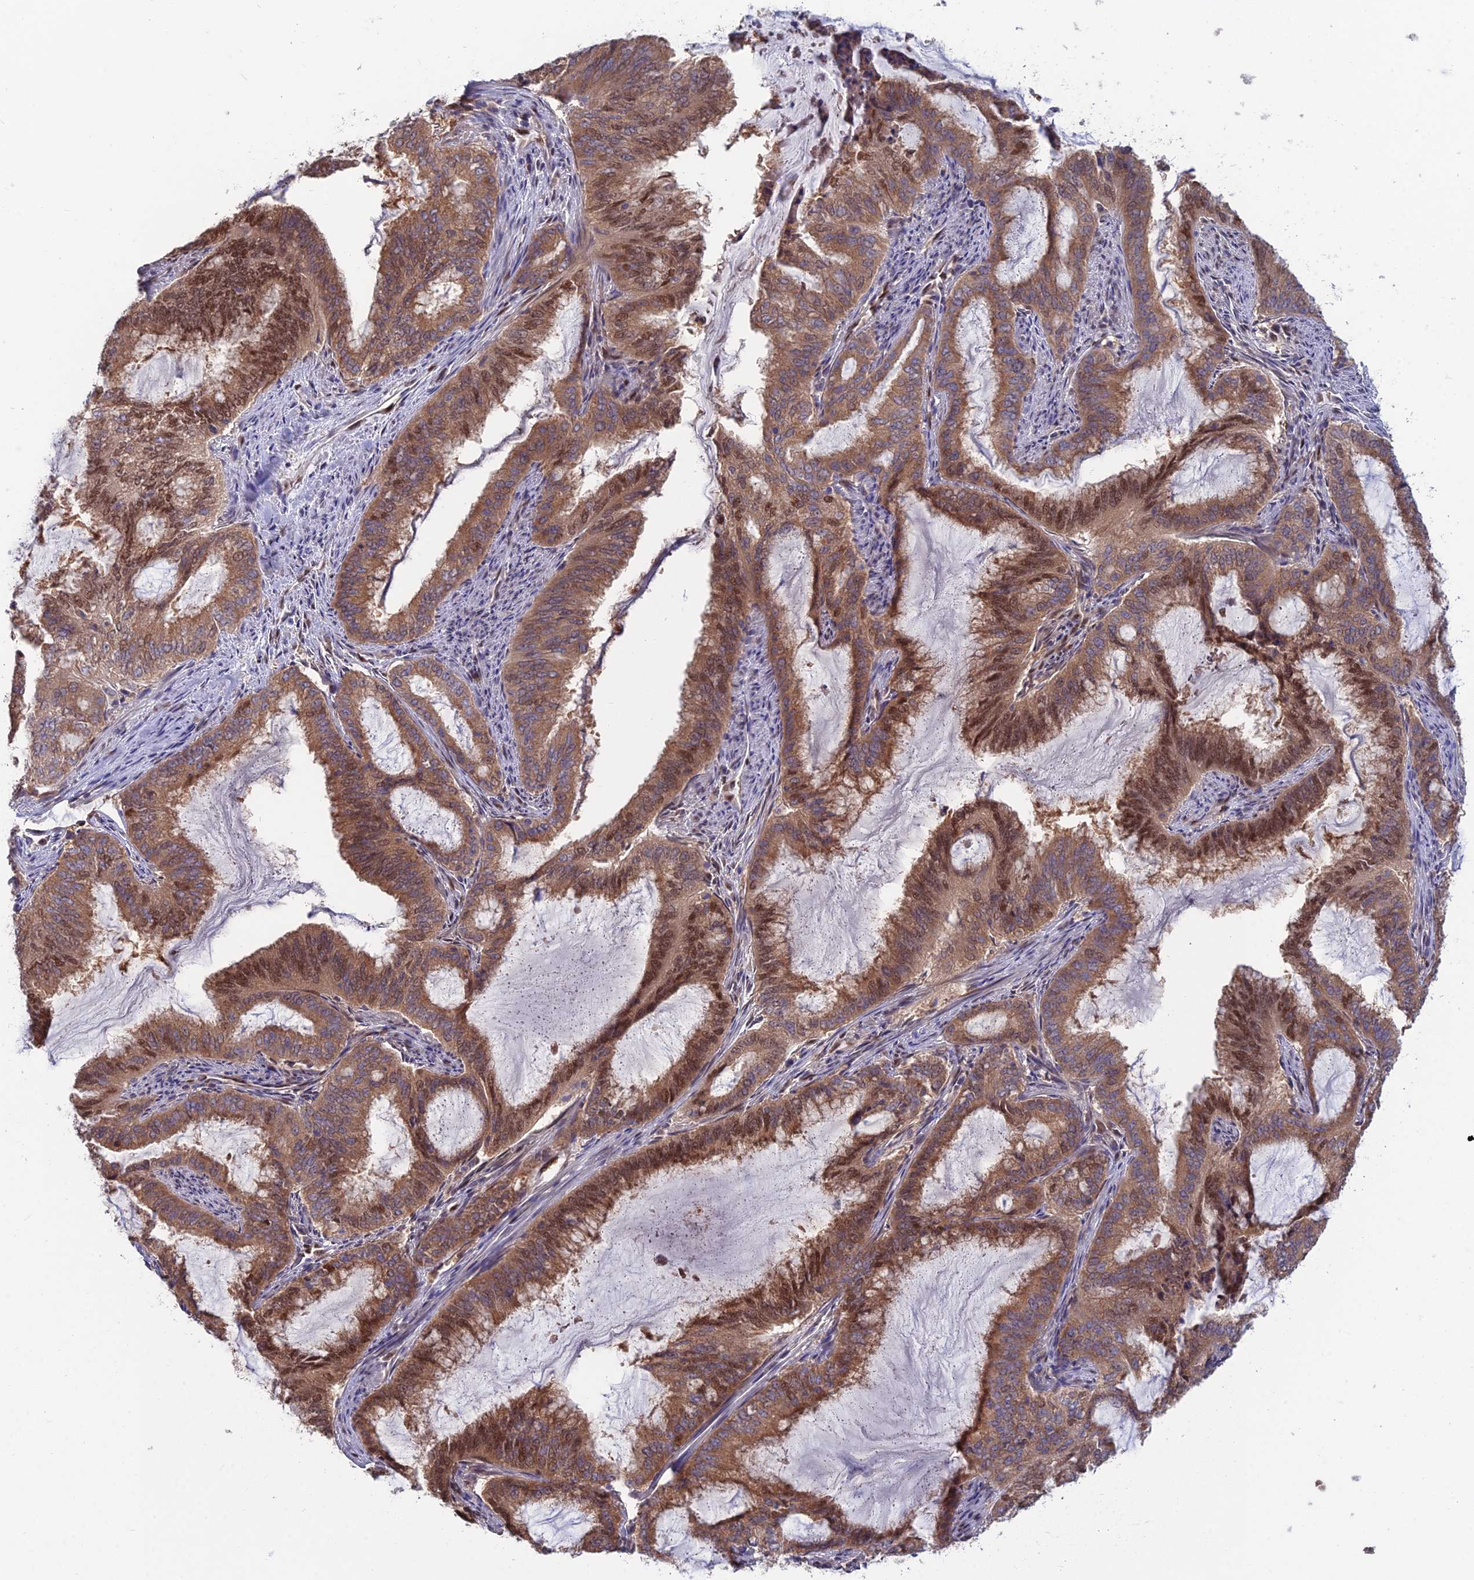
{"staining": {"intensity": "moderate", "quantity": ">75%", "location": "cytoplasmic/membranous,nuclear"}, "tissue": "endometrial cancer", "cell_type": "Tumor cells", "image_type": "cancer", "snomed": [{"axis": "morphology", "description": "Adenocarcinoma, NOS"}, {"axis": "topography", "description": "Endometrium"}], "caption": "Human endometrial cancer (adenocarcinoma) stained with a protein marker shows moderate staining in tumor cells.", "gene": "DNPEP", "patient": {"sex": "female", "age": 51}}